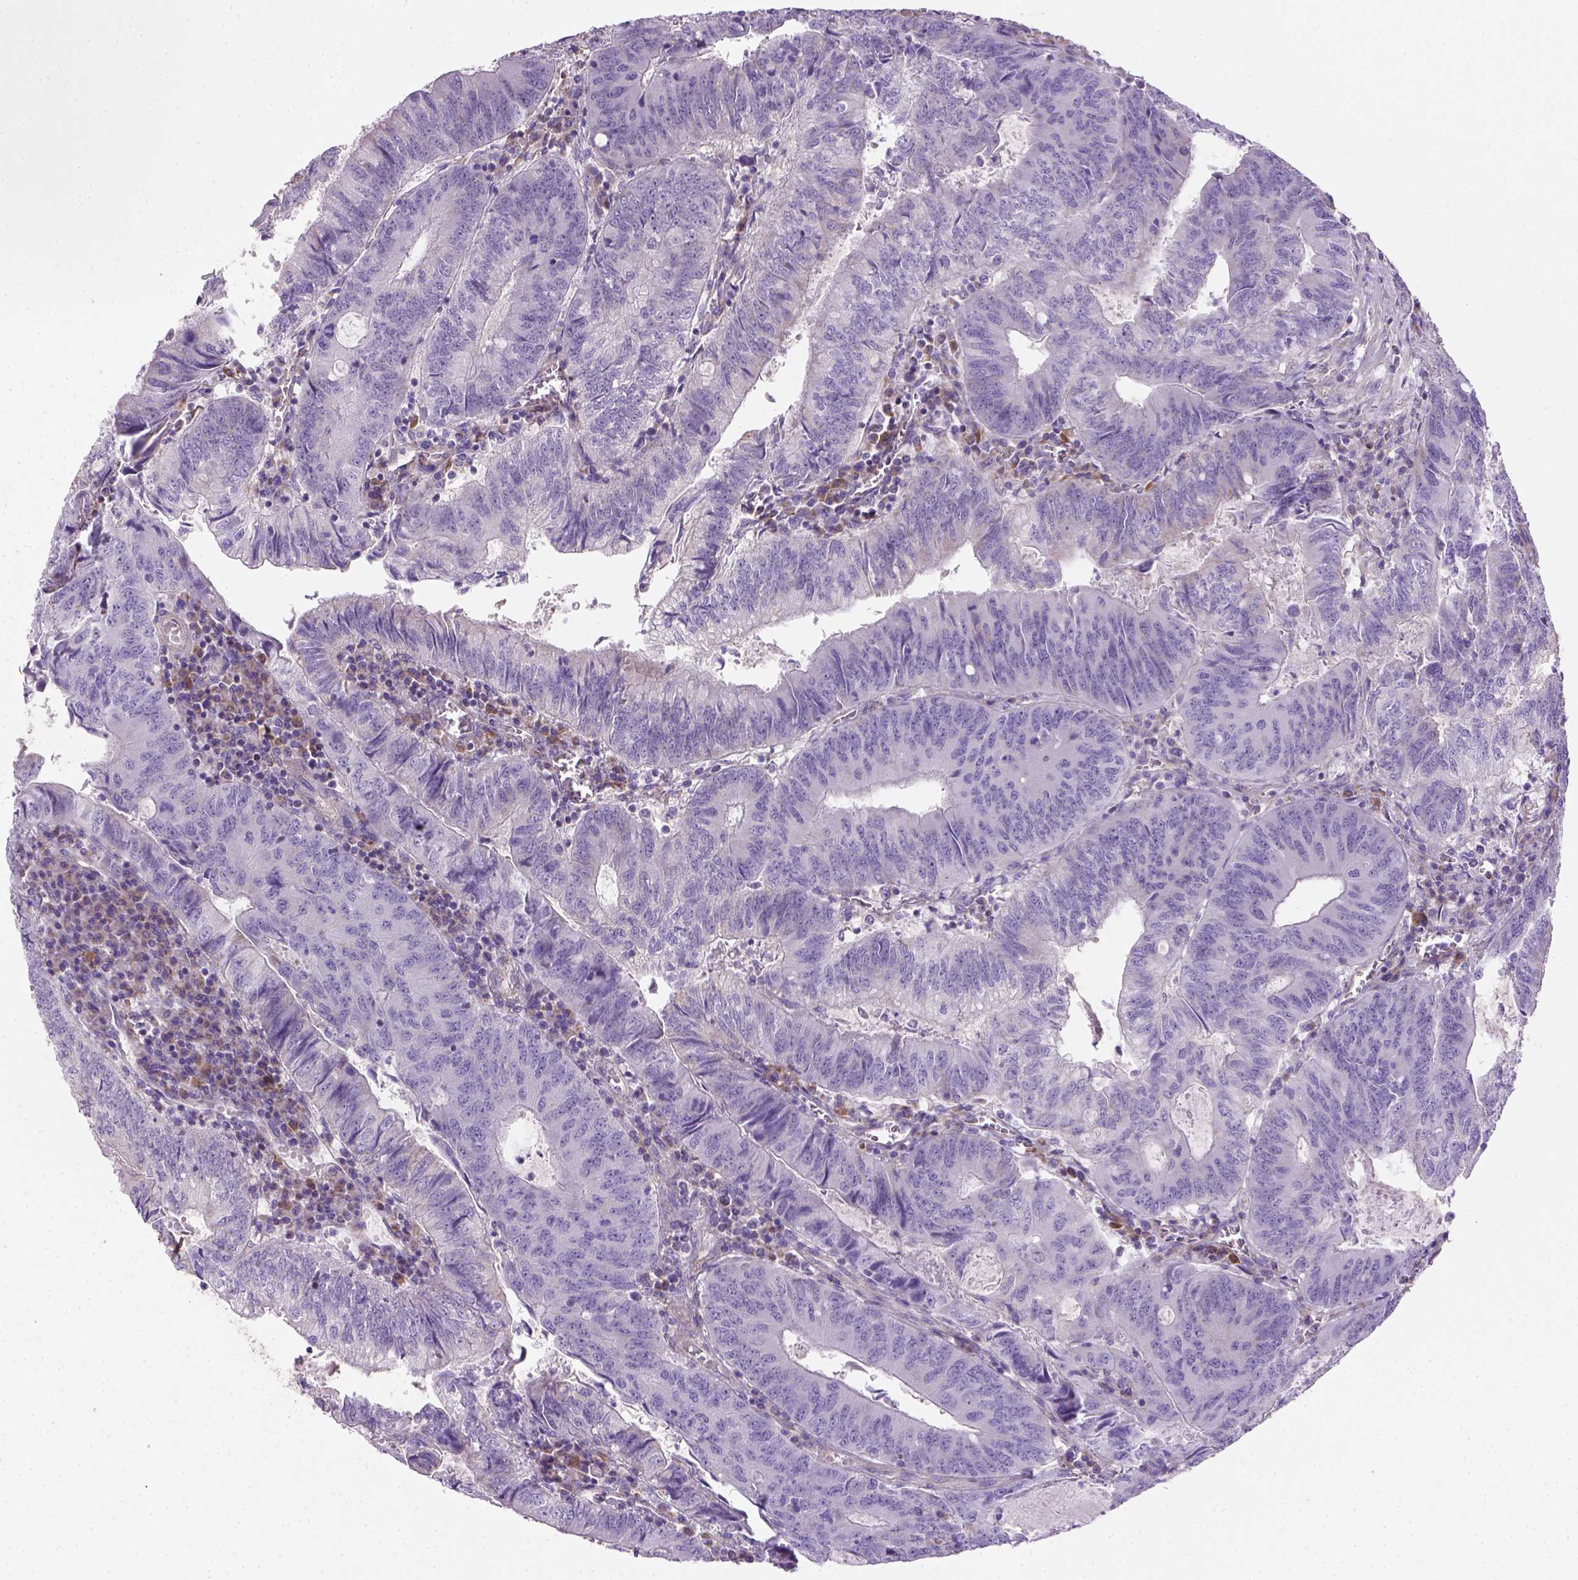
{"staining": {"intensity": "negative", "quantity": "none", "location": "none"}, "tissue": "colorectal cancer", "cell_type": "Tumor cells", "image_type": "cancer", "snomed": [{"axis": "morphology", "description": "Adenocarcinoma, NOS"}, {"axis": "topography", "description": "Colon"}], "caption": "DAB immunohistochemical staining of adenocarcinoma (colorectal) reveals no significant positivity in tumor cells. Brightfield microscopy of immunohistochemistry (IHC) stained with DAB (brown) and hematoxylin (blue), captured at high magnification.", "gene": "HTRA1", "patient": {"sex": "male", "age": 67}}